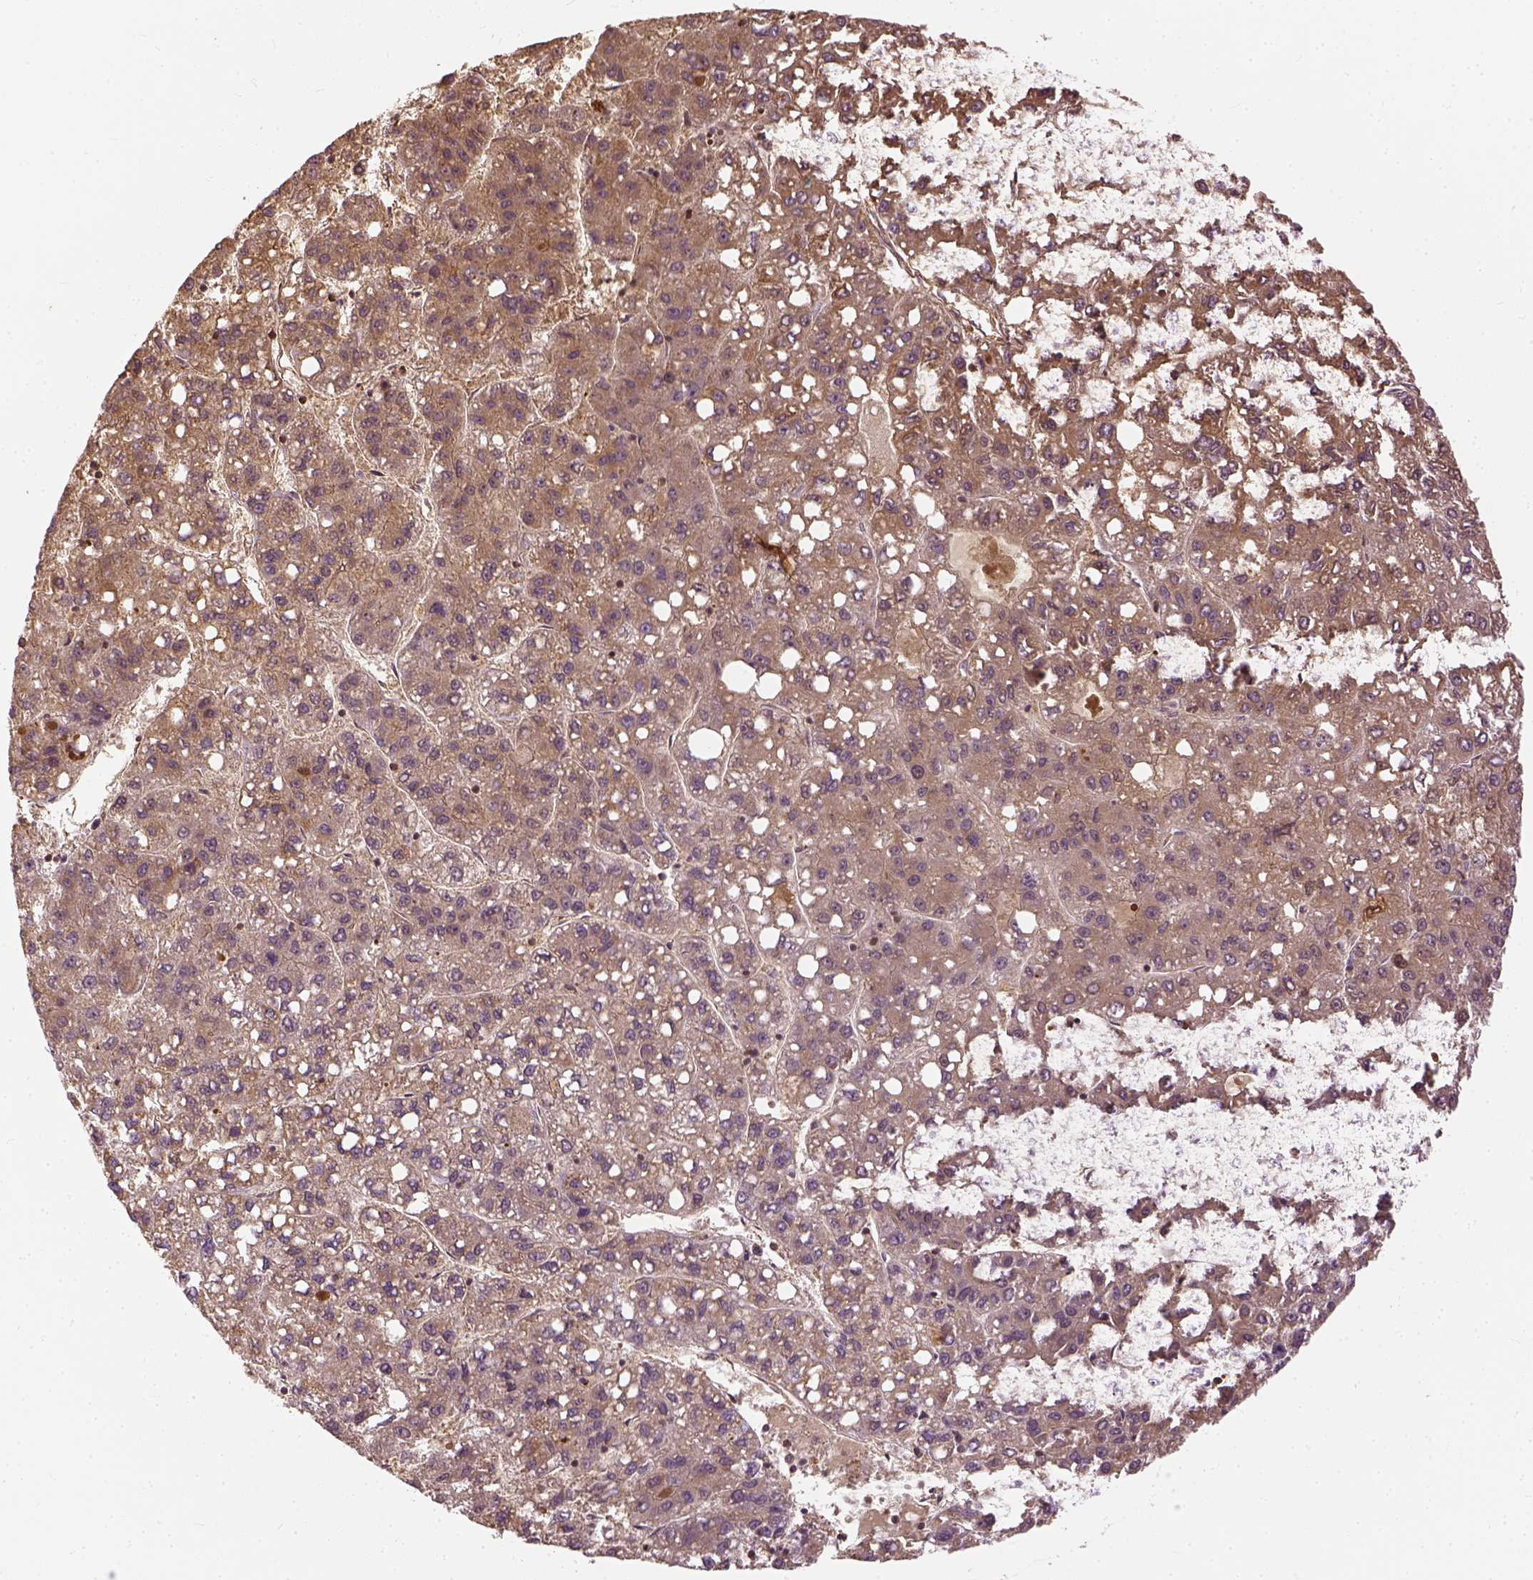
{"staining": {"intensity": "weak", "quantity": "25%-75%", "location": "cytoplasmic/membranous"}, "tissue": "liver cancer", "cell_type": "Tumor cells", "image_type": "cancer", "snomed": [{"axis": "morphology", "description": "Carcinoma, Hepatocellular, NOS"}, {"axis": "topography", "description": "Liver"}], "caption": "Tumor cells display weak cytoplasmic/membranous expression in approximately 25%-75% of cells in hepatocellular carcinoma (liver). Using DAB (brown) and hematoxylin (blue) stains, captured at high magnification using brightfield microscopy.", "gene": "VEGFA", "patient": {"sex": "female", "age": 82}}